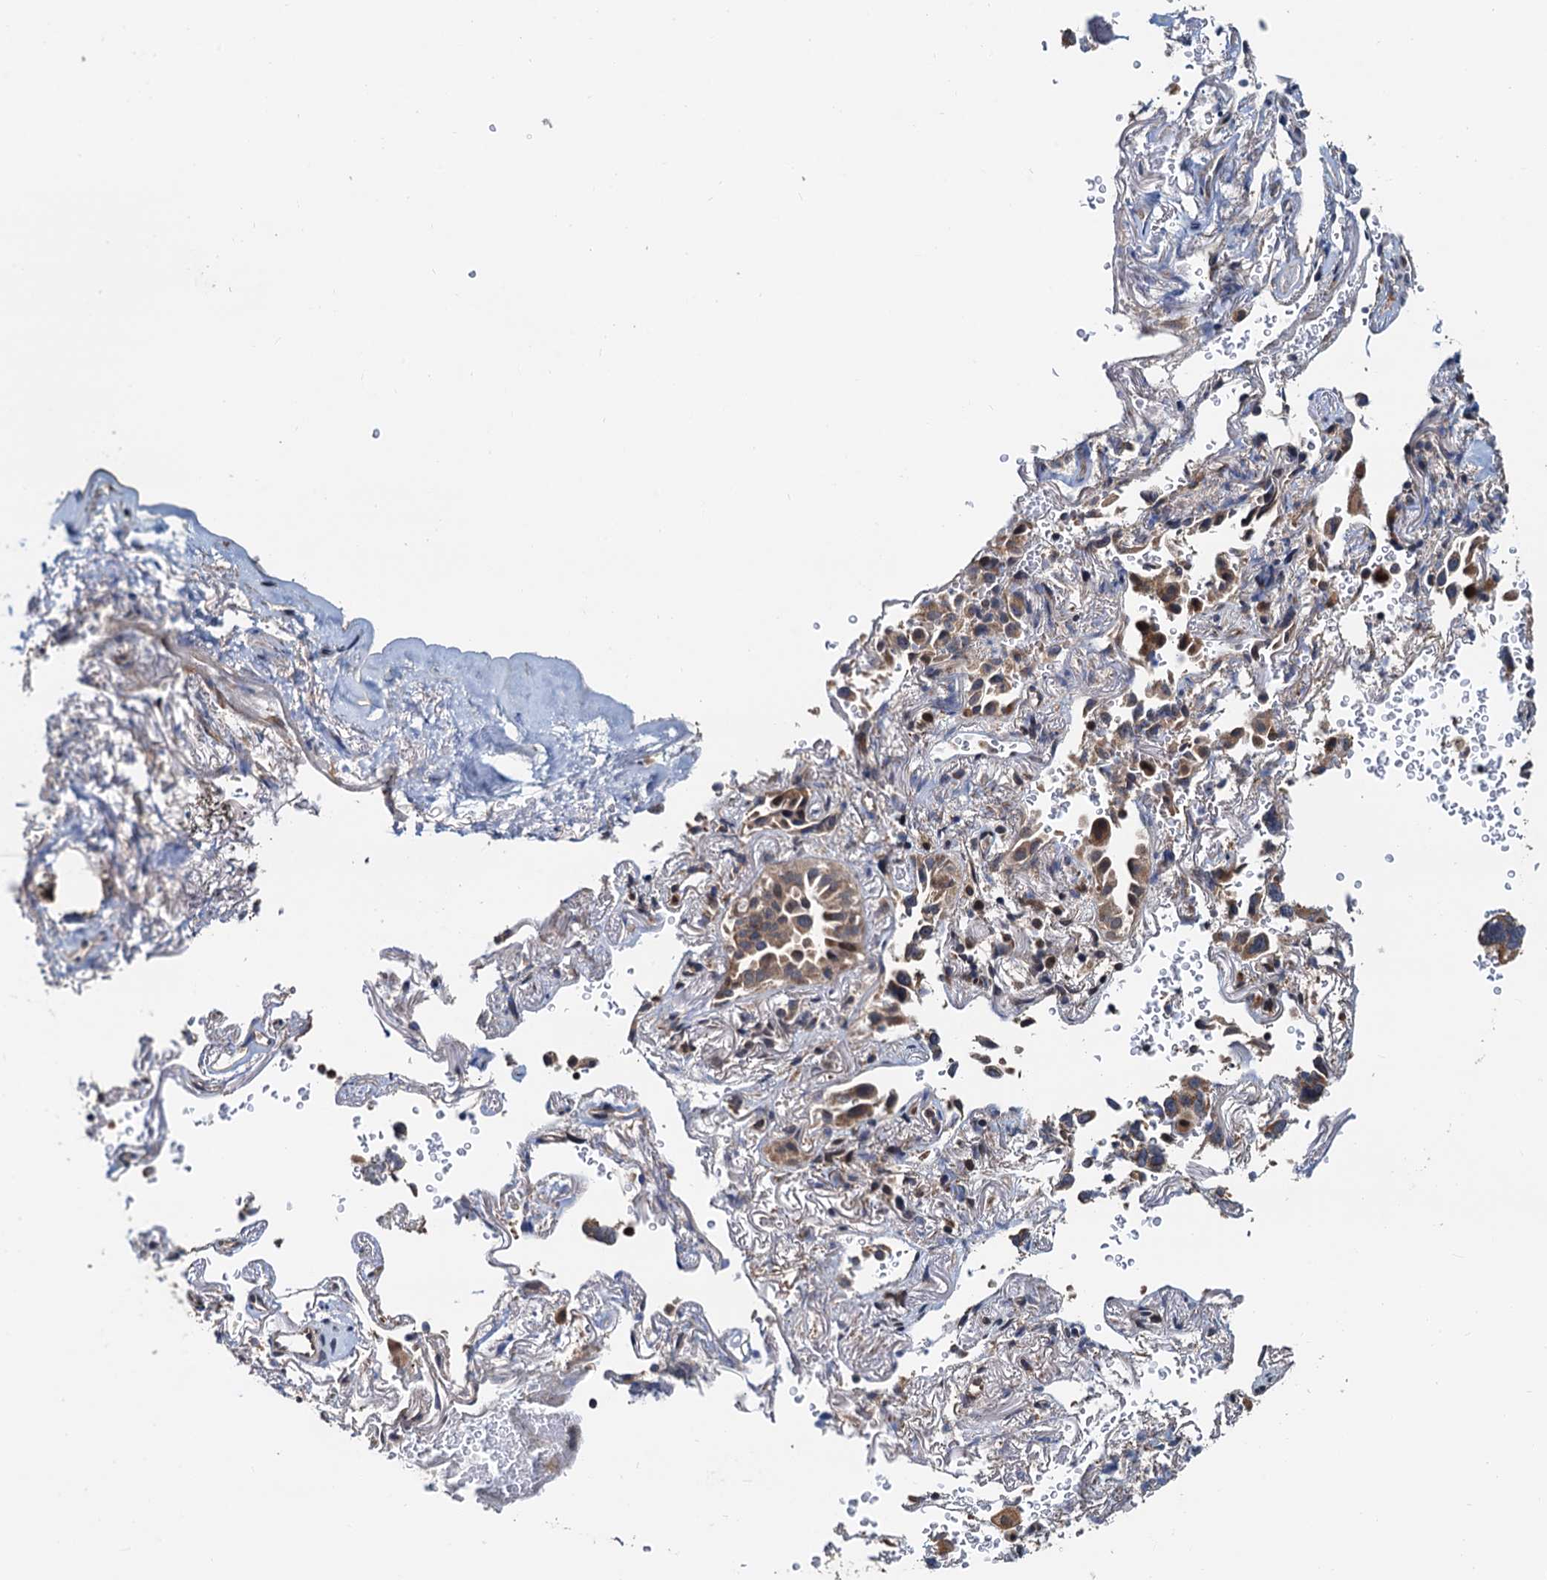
{"staining": {"intensity": "moderate", "quantity": ">75%", "location": "cytoplasmic/membranous"}, "tissue": "lung cancer", "cell_type": "Tumor cells", "image_type": "cancer", "snomed": [{"axis": "morphology", "description": "Adenocarcinoma, NOS"}, {"axis": "topography", "description": "Lung"}], "caption": "A photomicrograph of human adenocarcinoma (lung) stained for a protein demonstrates moderate cytoplasmic/membranous brown staining in tumor cells.", "gene": "MCMBP", "patient": {"sex": "female", "age": 69}}